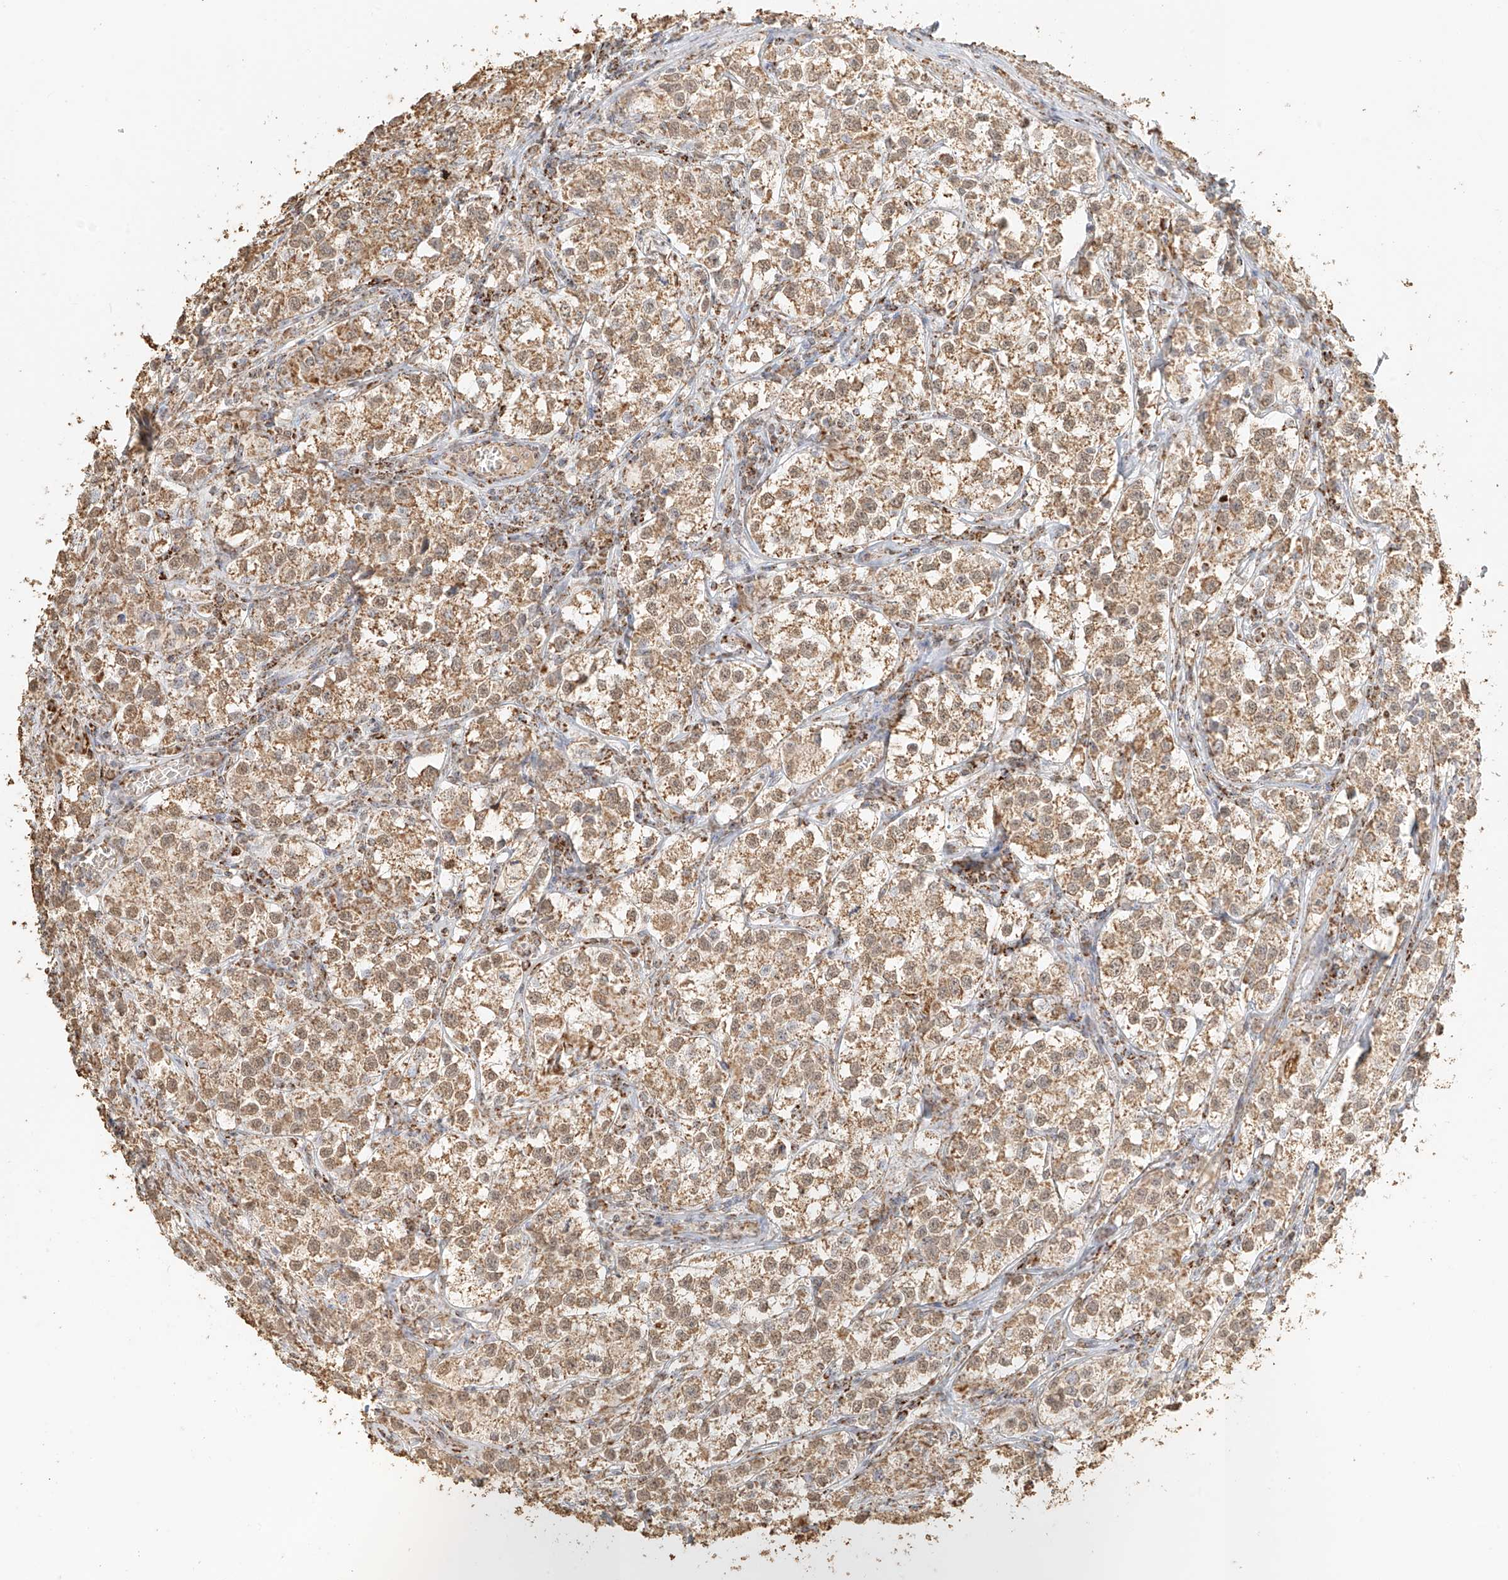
{"staining": {"intensity": "moderate", "quantity": ">75%", "location": "cytoplasmic/membranous"}, "tissue": "testis cancer", "cell_type": "Tumor cells", "image_type": "cancer", "snomed": [{"axis": "morphology", "description": "Seminoma, NOS"}, {"axis": "morphology", "description": "Carcinoma, Embryonal, NOS"}, {"axis": "topography", "description": "Testis"}], "caption": "About >75% of tumor cells in human testis cancer (embryonal carcinoma) display moderate cytoplasmic/membranous protein staining as visualized by brown immunohistochemical staining.", "gene": "MIPEP", "patient": {"sex": "male", "age": 43}}